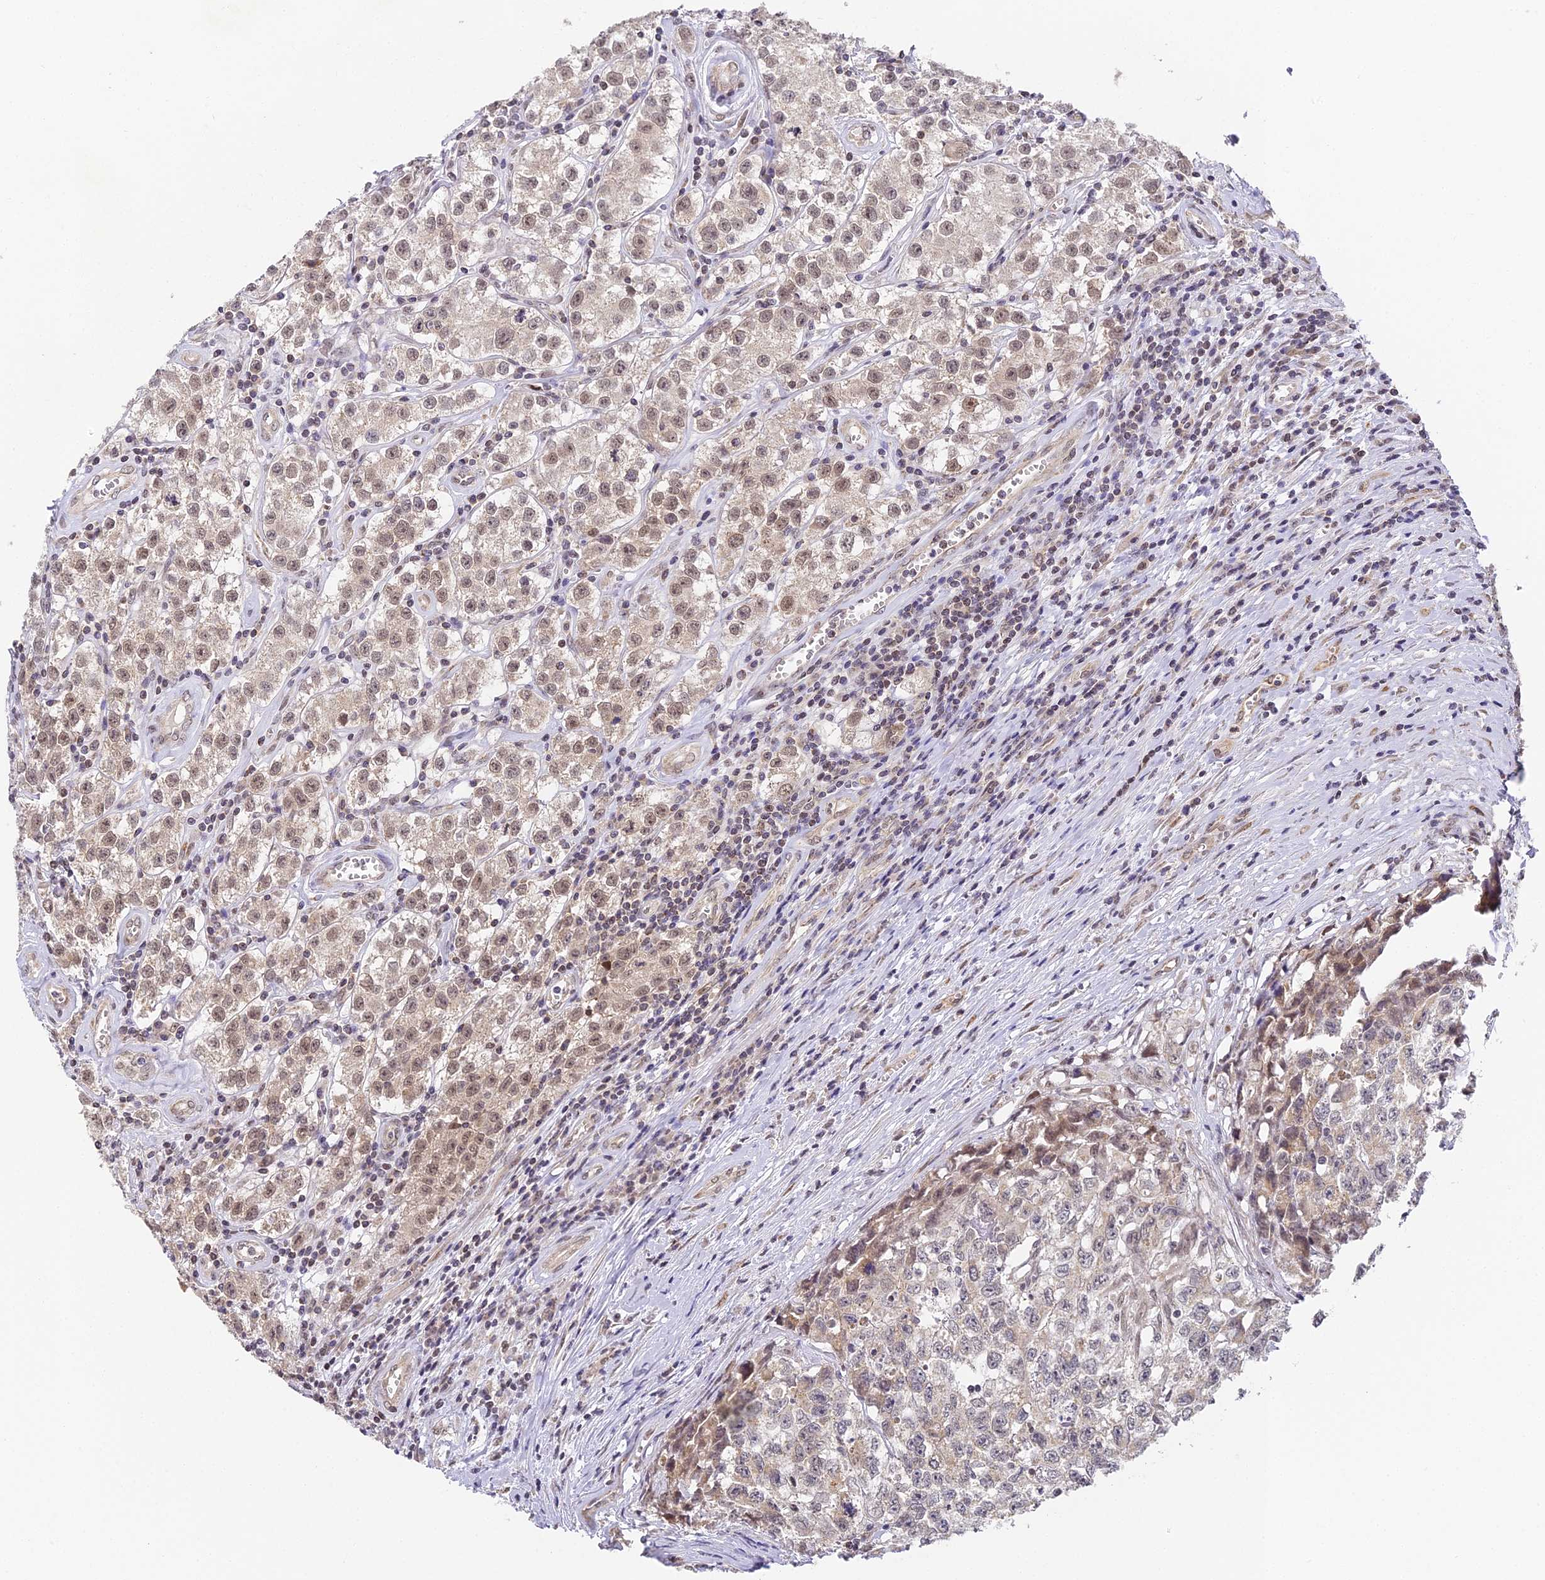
{"staining": {"intensity": "weak", "quantity": ">75%", "location": "nuclear"}, "tissue": "testis cancer", "cell_type": "Tumor cells", "image_type": "cancer", "snomed": [{"axis": "morphology", "description": "Seminoma, NOS"}, {"axis": "morphology", "description": "Carcinoma, Embryonal, NOS"}, {"axis": "topography", "description": "Testis"}], "caption": "Seminoma (testis) stained with DAB (3,3'-diaminobenzidine) immunohistochemistry (IHC) exhibits low levels of weak nuclear positivity in approximately >75% of tumor cells.", "gene": "DNAAF10", "patient": {"sex": "male", "age": 43}}